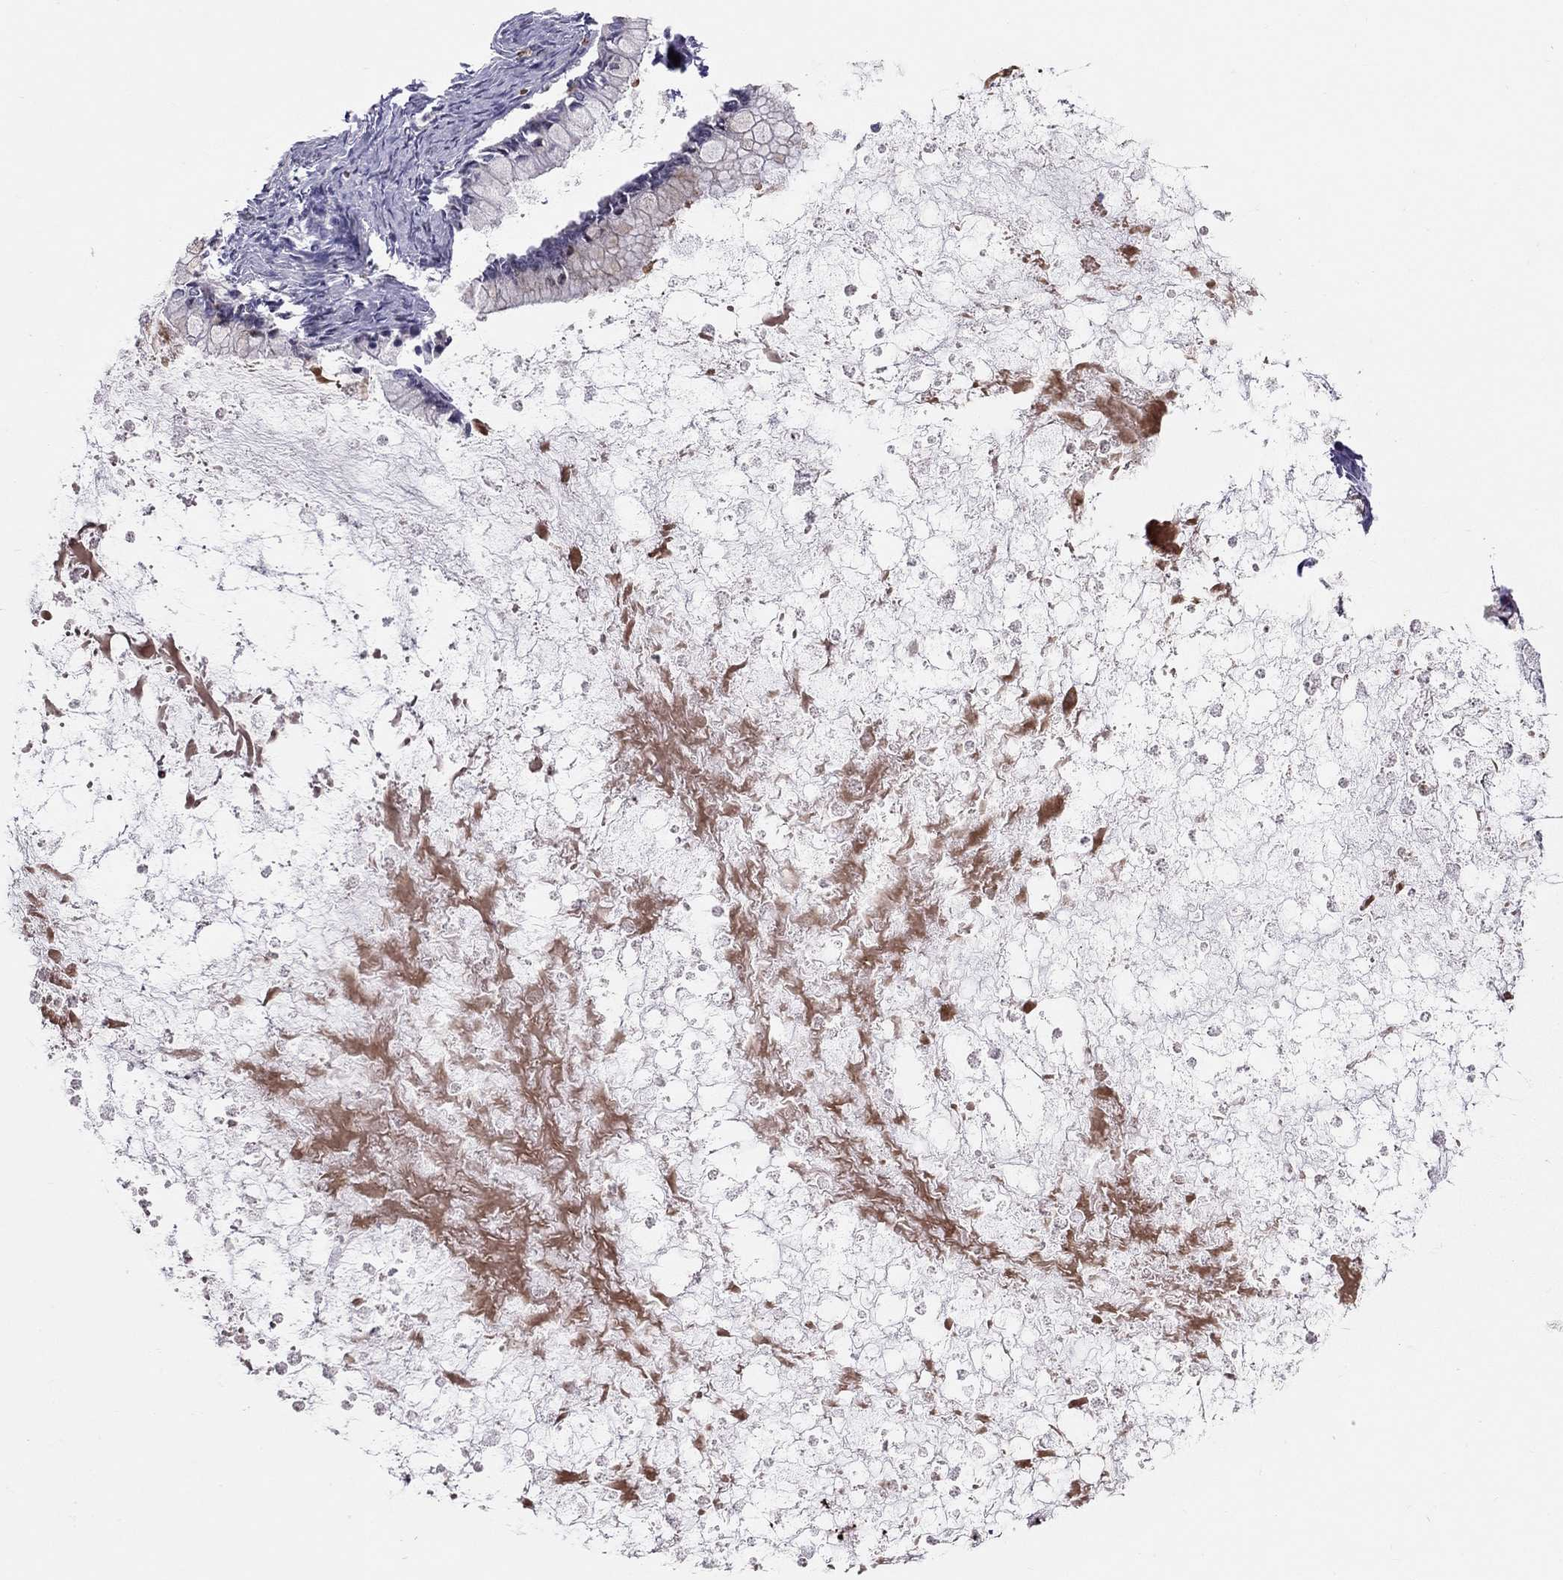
{"staining": {"intensity": "negative", "quantity": "none", "location": "none"}, "tissue": "ovarian cancer", "cell_type": "Tumor cells", "image_type": "cancer", "snomed": [{"axis": "morphology", "description": "Cystadenocarcinoma, mucinous, NOS"}, {"axis": "topography", "description": "Ovary"}], "caption": "The image displays no significant expression in tumor cells of mucinous cystadenocarcinoma (ovarian).", "gene": "FRMD1", "patient": {"sex": "female", "age": 67}}